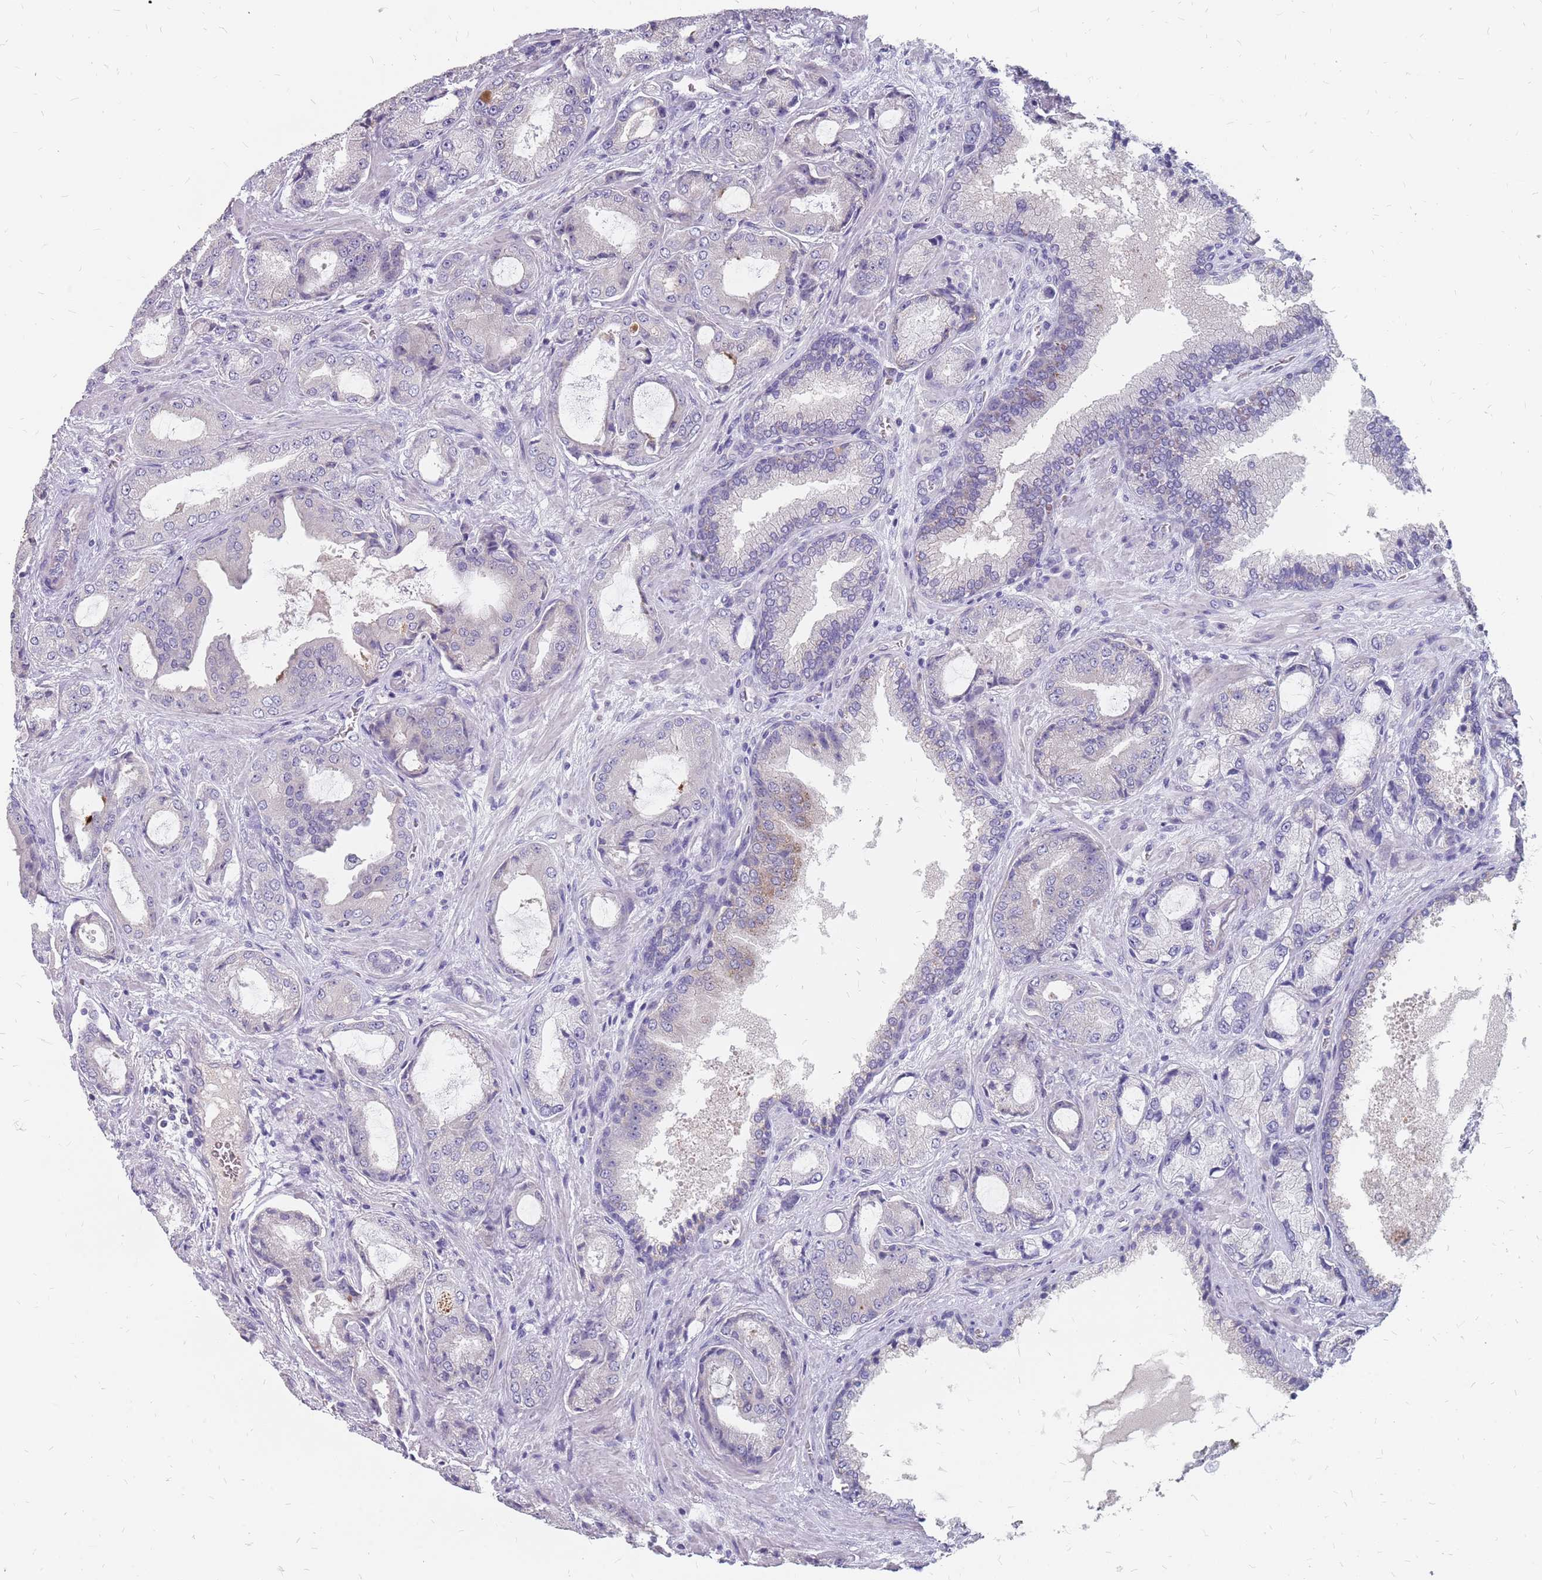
{"staining": {"intensity": "negative", "quantity": "none", "location": "none"}, "tissue": "prostate cancer", "cell_type": "Tumor cells", "image_type": "cancer", "snomed": [{"axis": "morphology", "description": "Adenocarcinoma, High grade"}, {"axis": "topography", "description": "Prostate"}], "caption": "High power microscopy image of an immunohistochemistry image of prostate adenocarcinoma (high-grade), revealing no significant positivity in tumor cells. (Immunohistochemistry, brightfield microscopy, high magnification).", "gene": "CMTR2", "patient": {"sex": "male", "age": 68}}